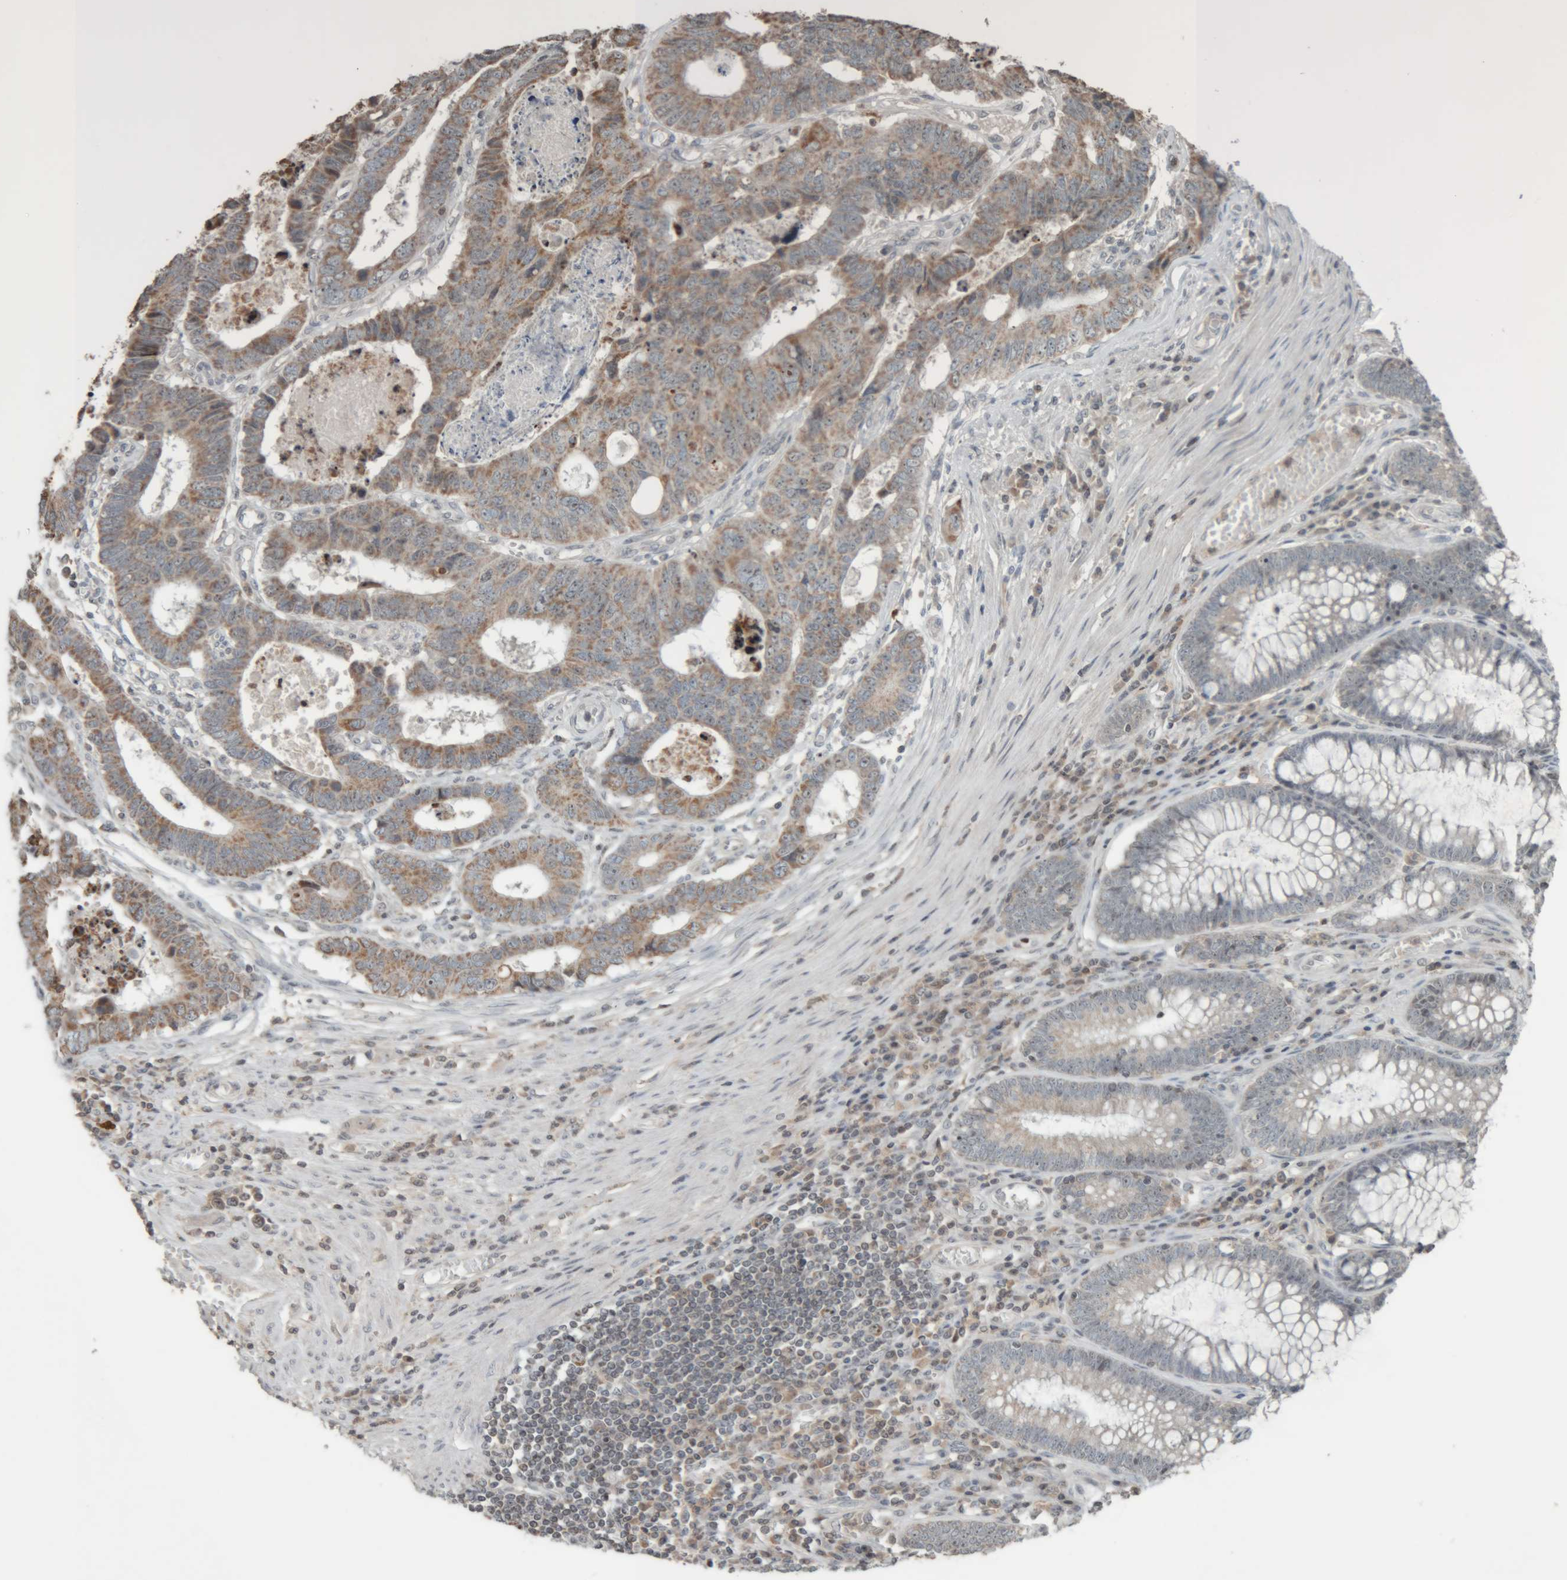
{"staining": {"intensity": "moderate", "quantity": ">75%", "location": "cytoplasmic/membranous,nuclear"}, "tissue": "colorectal cancer", "cell_type": "Tumor cells", "image_type": "cancer", "snomed": [{"axis": "morphology", "description": "Adenocarcinoma, NOS"}, {"axis": "topography", "description": "Rectum"}], "caption": "Tumor cells demonstrate medium levels of moderate cytoplasmic/membranous and nuclear expression in about >75% of cells in adenocarcinoma (colorectal). (DAB IHC with brightfield microscopy, high magnification).", "gene": "RPF1", "patient": {"sex": "male", "age": 84}}